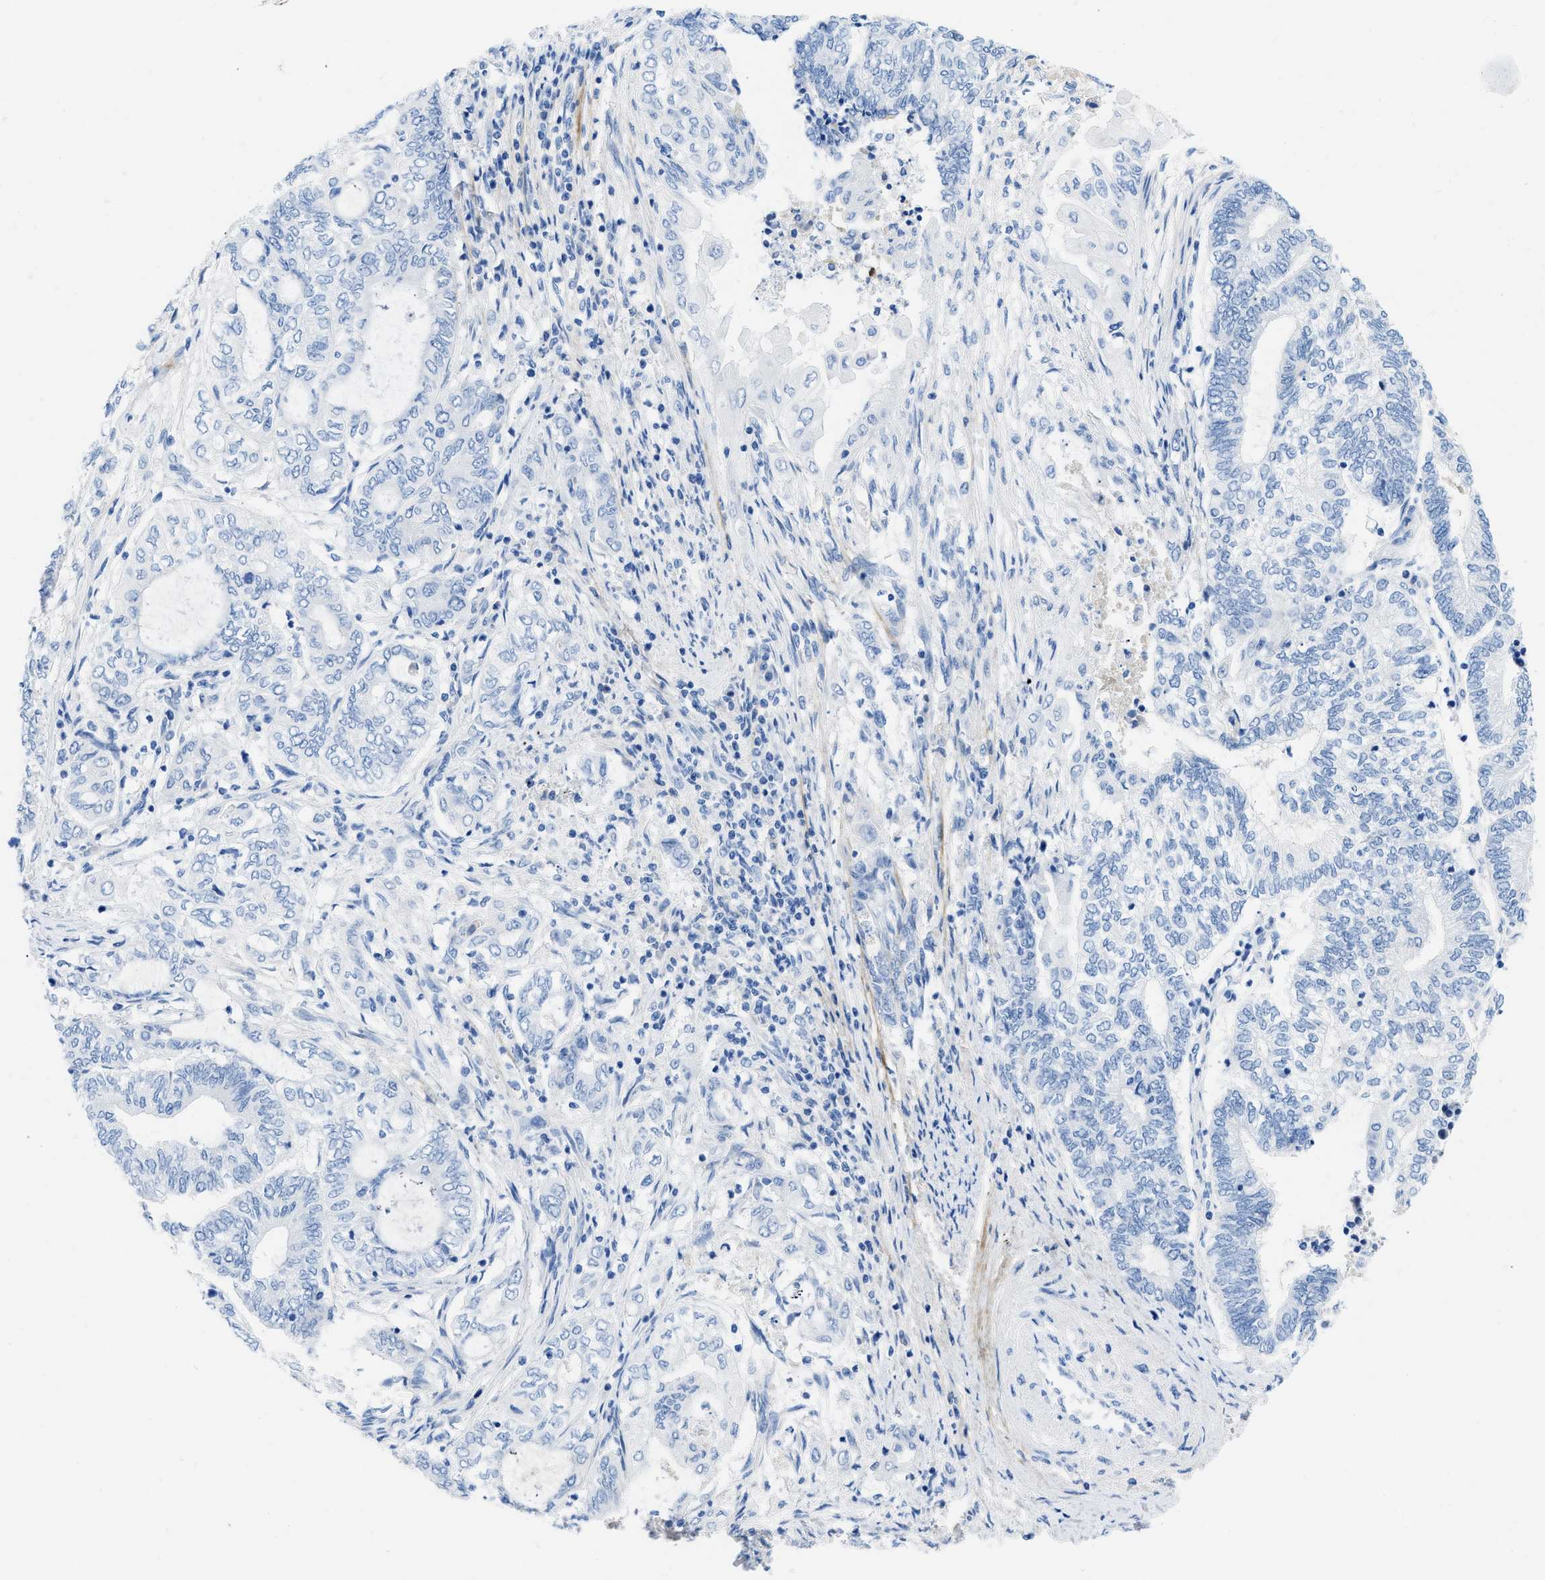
{"staining": {"intensity": "negative", "quantity": "none", "location": "none"}, "tissue": "endometrial cancer", "cell_type": "Tumor cells", "image_type": "cancer", "snomed": [{"axis": "morphology", "description": "Adenocarcinoma, NOS"}, {"axis": "topography", "description": "Uterus"}, {"axis": "topography", "description": "Endometrium"}], "caption": "Immunohistochemical staining of human endometrial cancer reveals no significant expression in tumor cells. (DAB IHC, high magnification).", "gene": "COL3A1", "patient": {"sex": "female", "age": 70}}